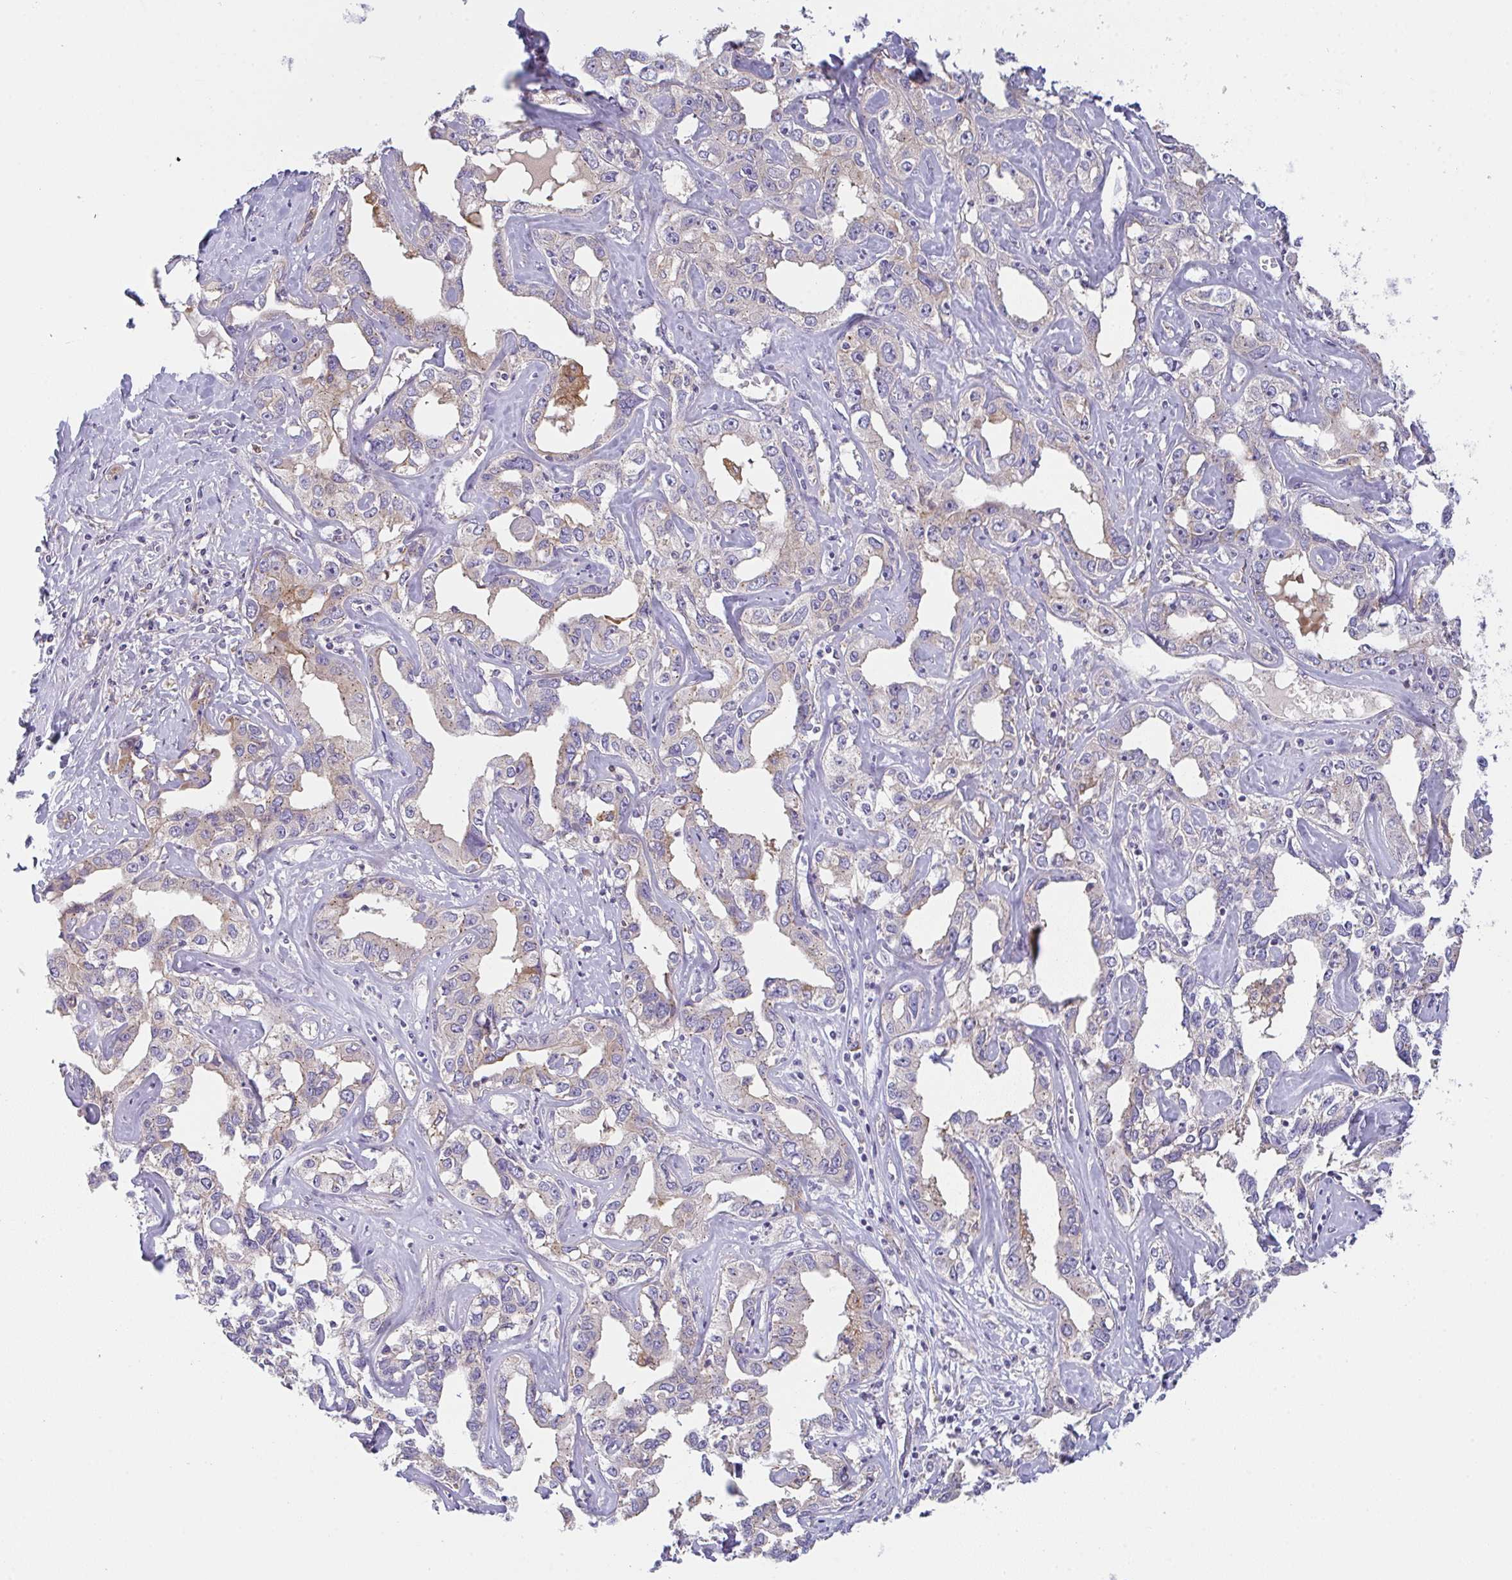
{"staining": {"intensity": "weak", "quantity": "<25%", "location": "cytoplasmic/membranous"}, "tissue": "liver cancer", "cell_type": "Tumor cells", "image_type": "cancer", "snomed": [{"axis": "morphology", "description": "Cholangiocarcinoma"}, {"axis": "topography", "description": "Liver"}], "caption": "Tumor cells show no significant protein expression in liver cholangiocarcinoma.", "gene": "SNX5", "patient": {"sex": "male", "age": 59}}